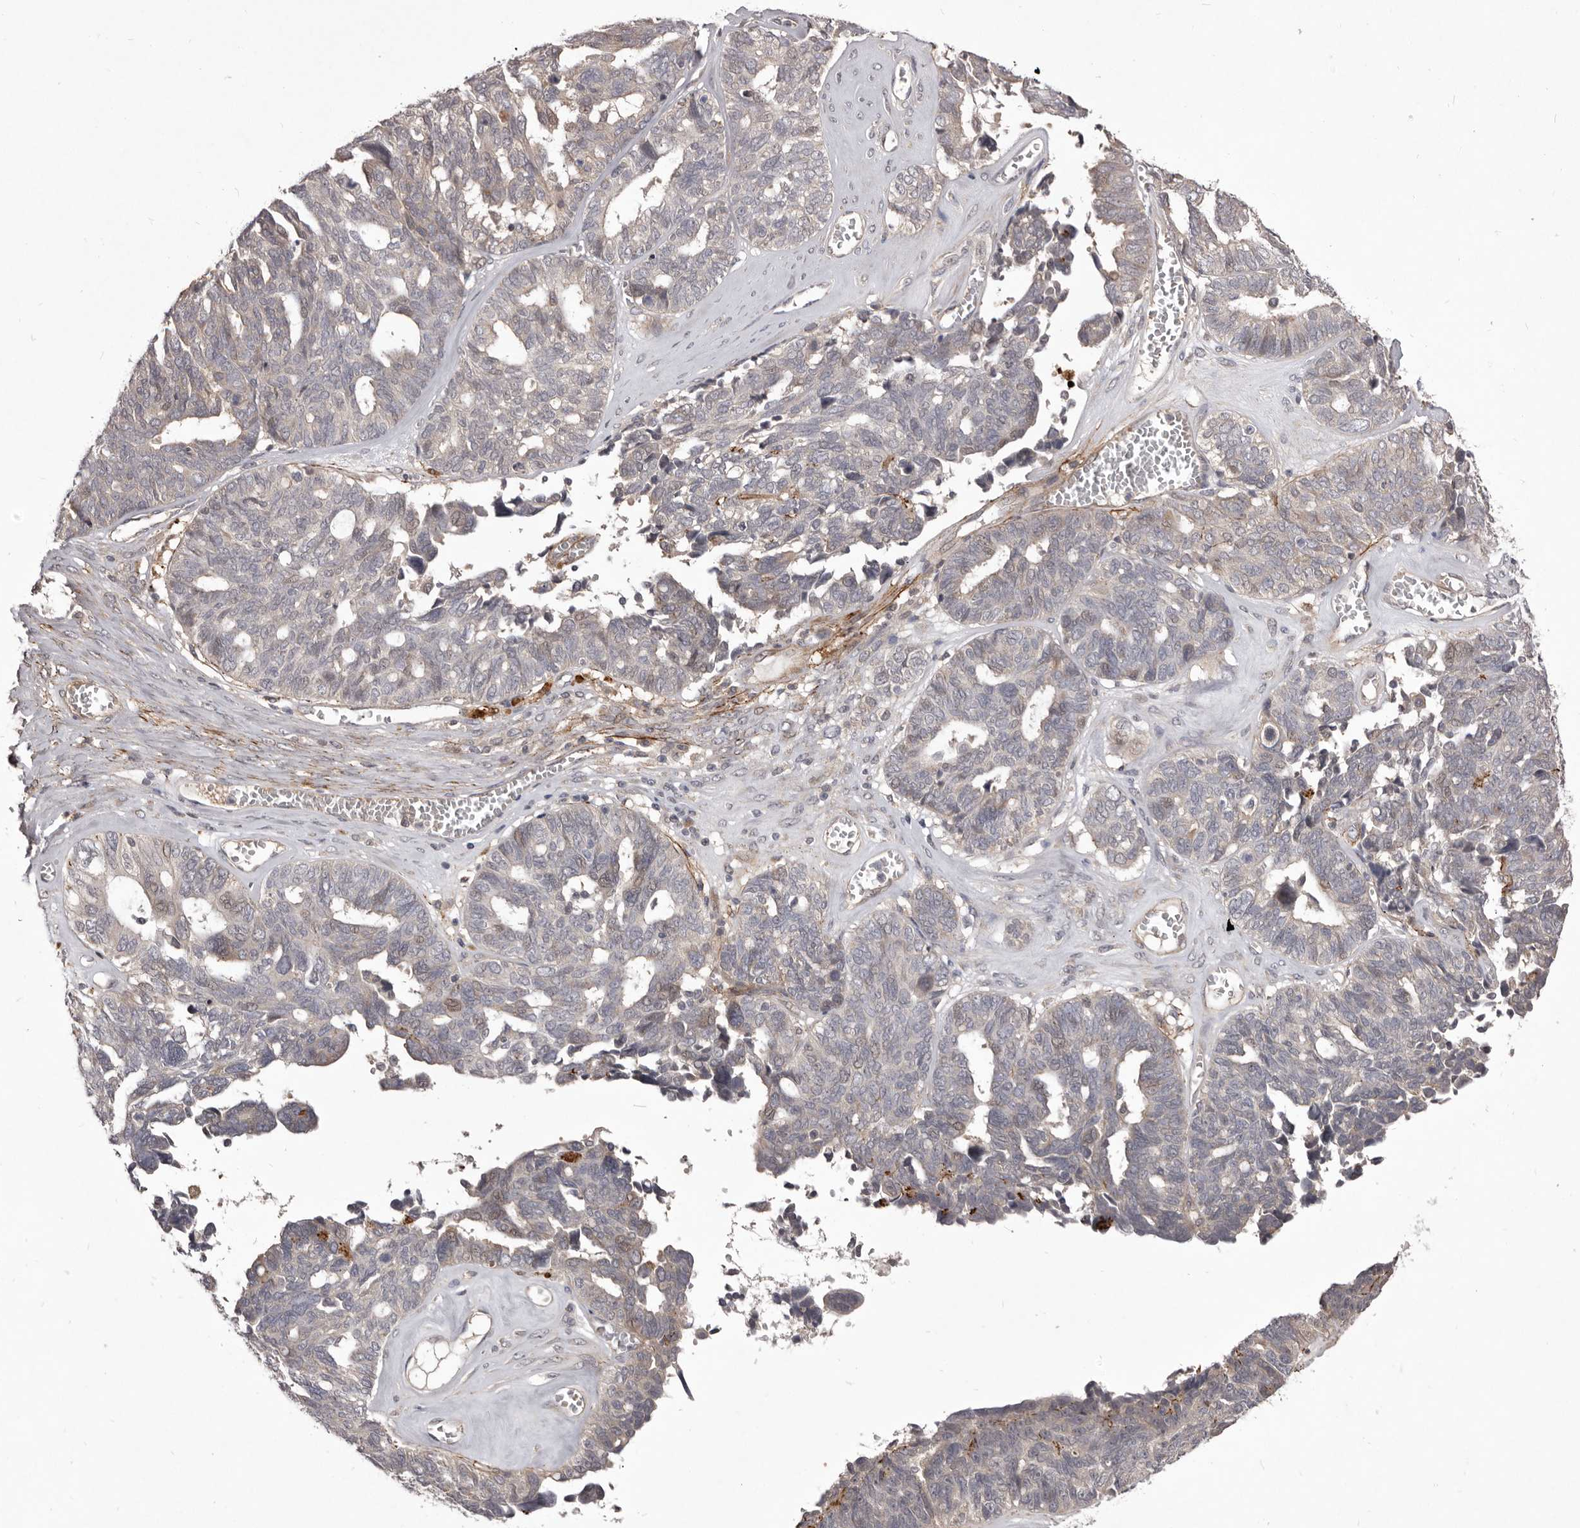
{"staining": {"intensity": "negative", "quantity": "none", "location": "none"}, "tissue": "ovarian cancer", "cell_type": "Tumor cells", "image_type": "cancer", "snomed": [{"axis": "morphology", "description": "Cystadenocarcinoma, serous, NOS"}, {"axis": "topography", "description": "Ovary"}], "caption": "IHC of ovarian cancer (serous cystadenocarcinoma) exhibits no positivity in tumor cells.", "gene": "HBS1L", "patient": {"sex": "female", "age": 79}}